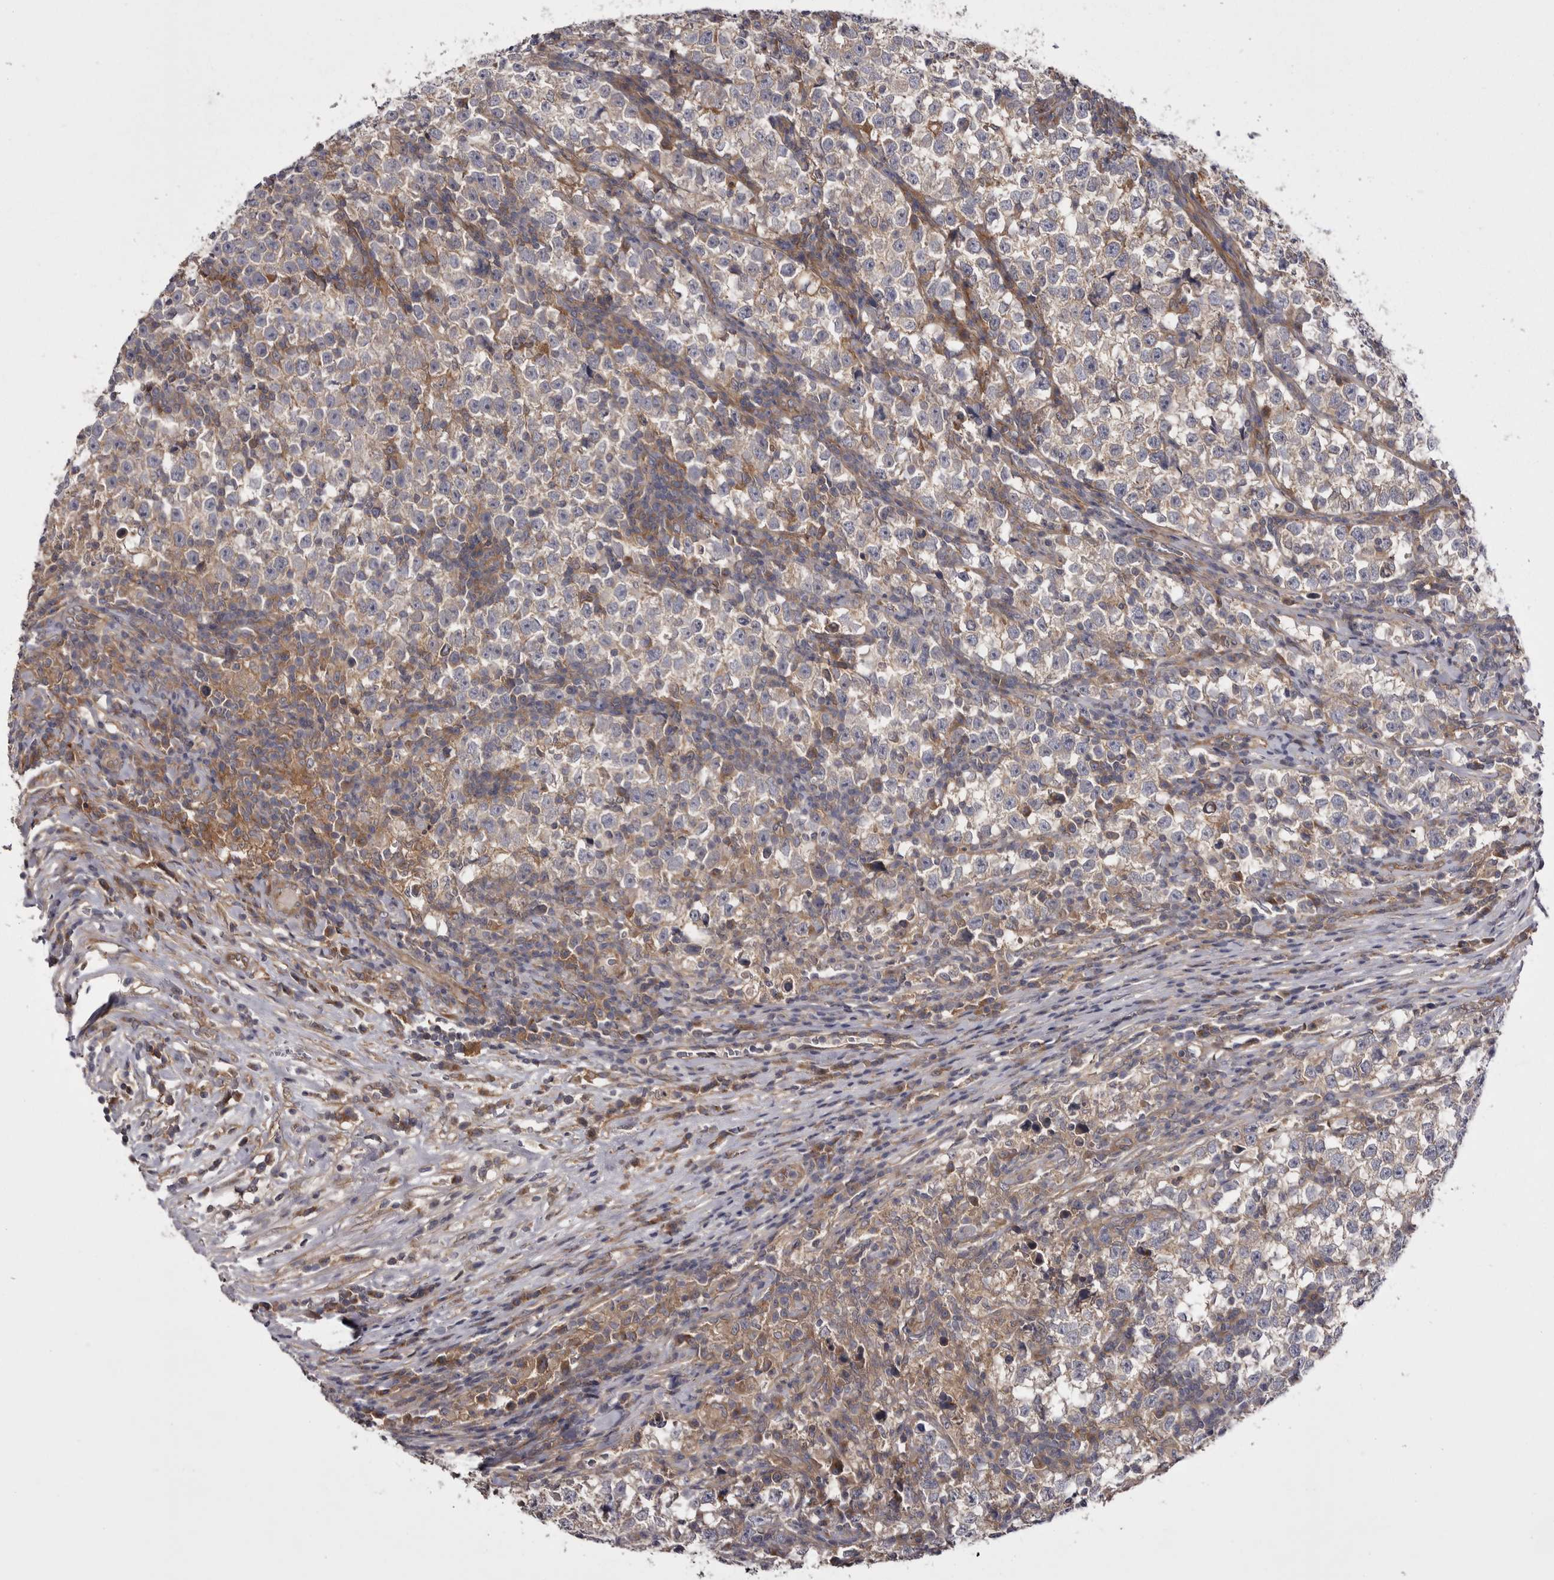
{"staining": {"intensity": "weak", "quantity": "<25%", "location": "cytoplasmic/membranous"}, "tissue": "testis cancer", "cell_type": "Tumor cells", "image_type": "cancer", "snomed": [{"axis": "morphology", "description": "Normal tissue, NOS"}, {"axis": "morphology", "description": "Seminoma, NOS"}, {"axis": "topography", "description": "Testis"}], "caption": "IHC histopathology image of human seminoma (testis) stained for a protein (brown), which exhibits no expression in tumor cells.", "gene": "OSBPL9", "patient": {"sex": "male", "age": 43}}